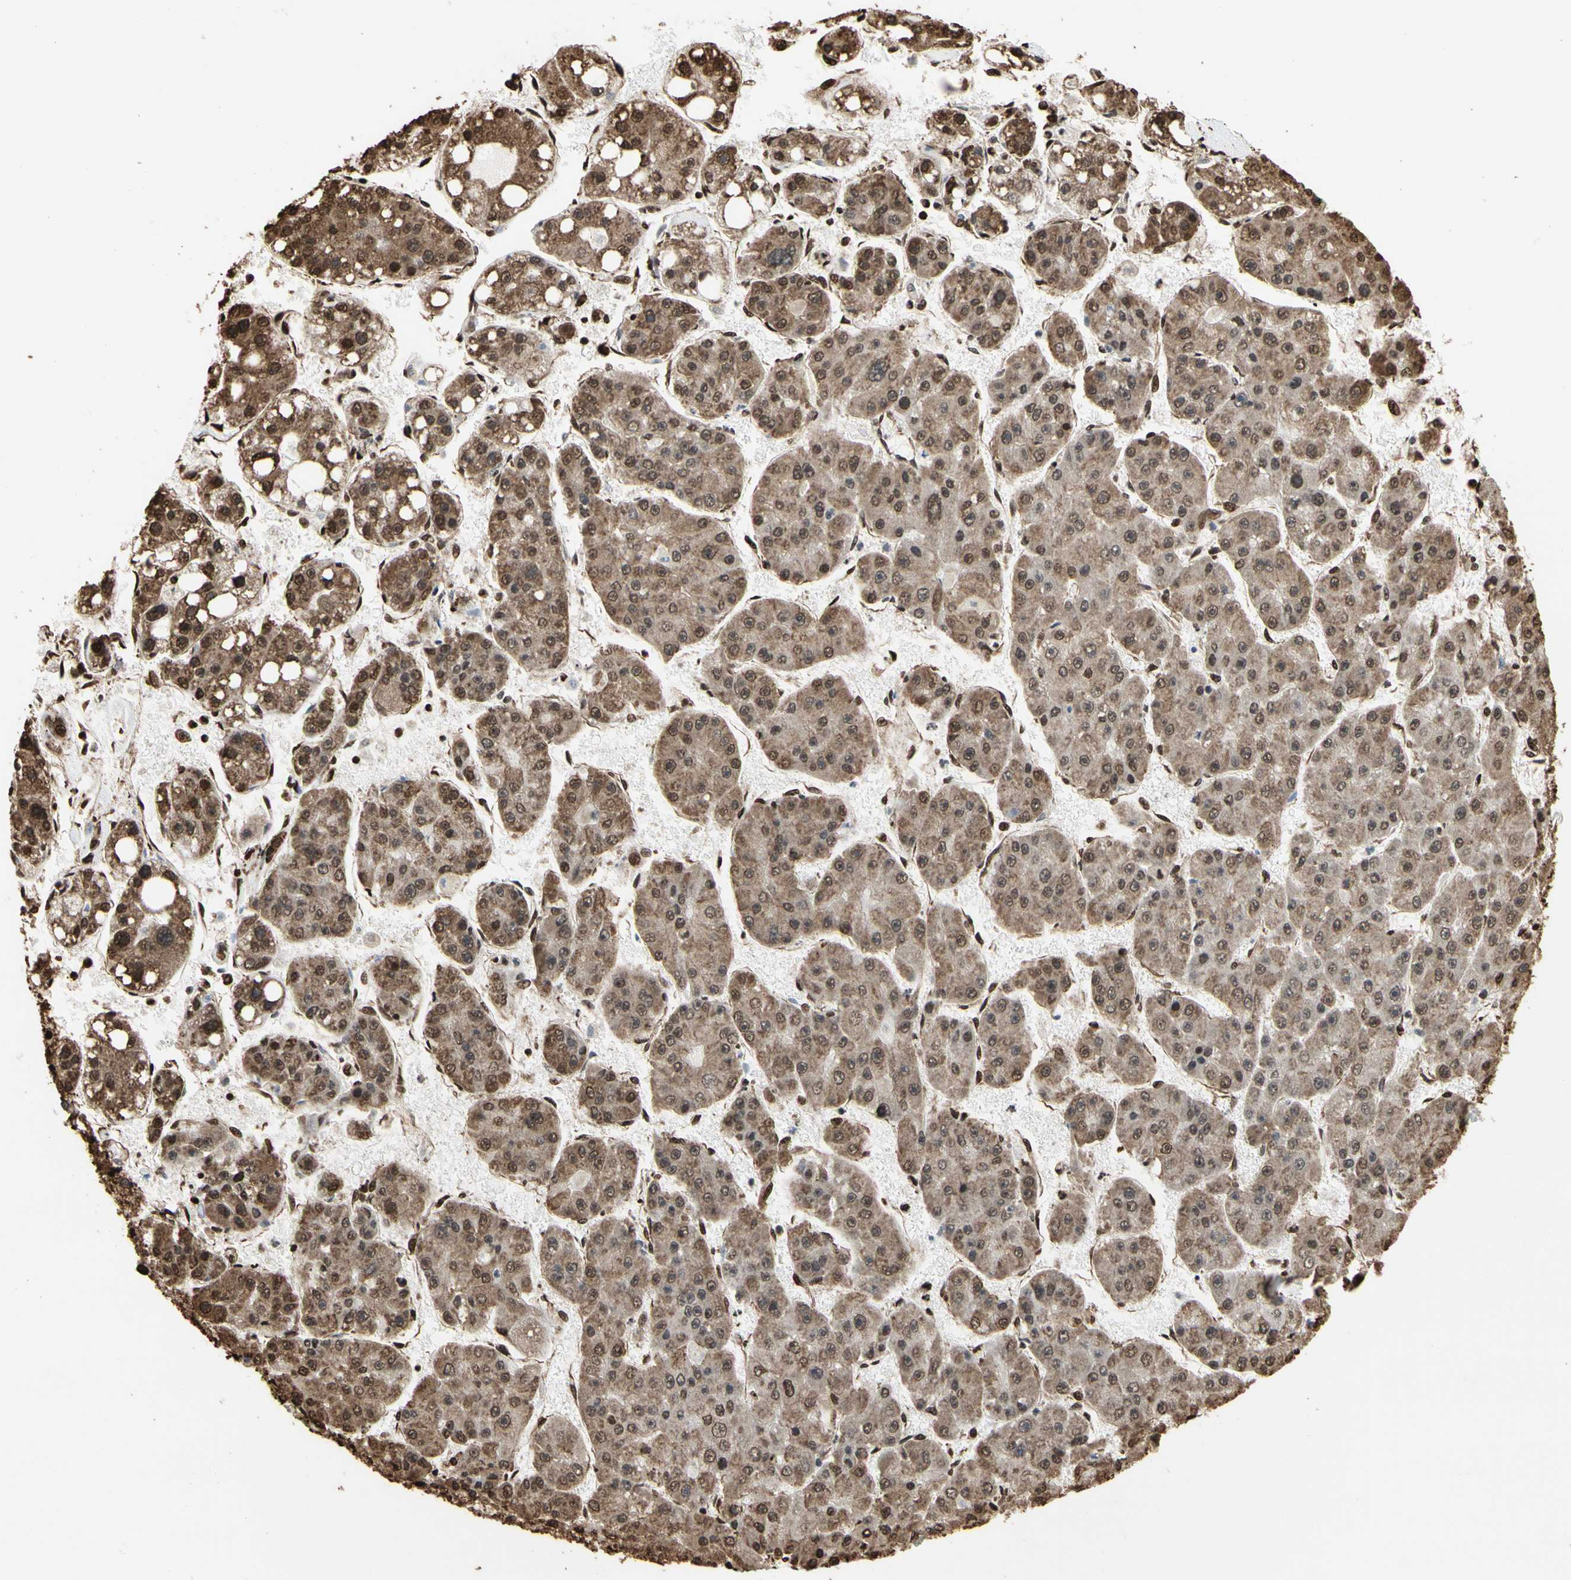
{"staining": {"intensity": "moderate", "quantity": ">75%", "location": "cytoplasmic/membranous,nuclear"}, "tissue": "liver cancer", "cell_type": "Tumor cells", "image_type": "cancer", "snomed": [{"axis": "morphology", "description": "Carcinoma, Hepatocellular, NOS"}, {"axis": "topography", "description": "Liver"}], "caption": "Liver hepatocellular carcinoma stained with DAB (3,3'-diaminobenzidine) IHC shows medium levels of moderate cytoplasmic/membranous and nuclear expression in approximately >75% of tumor cells.", "gene": "HNRNPK", "patient": {"sex": "female", "age": 61}}